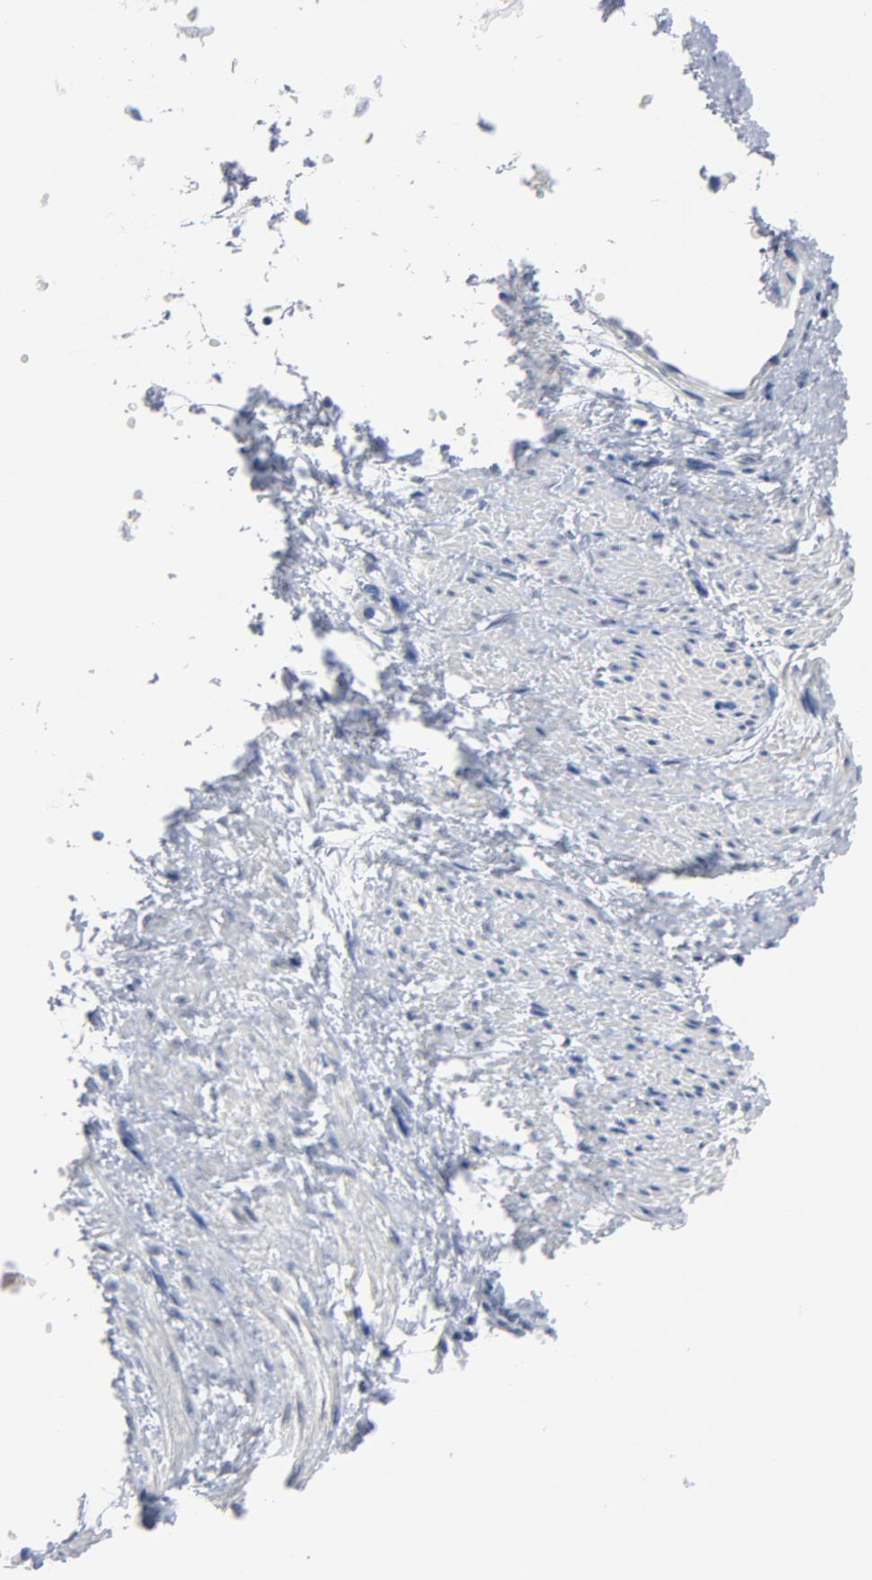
{"staining": {"intensity": "negative", "quantity": "none", "location": "none"}, "tissue": "smooth muscle", "cell_type": "Smooth muscle cells", "image_type": "normal", "snomed": [{"axis": "morphology", "description": "Normal tissue, NOS"}, {"axis": "topography", "description": "Smooth muscle"}, {"axis": "topography", "description": "Uterus"}], "caption": "The immunohistochemistry histopathology image has no significant positivity in smooth muscle cells of smooth muscle.", "gene": "CDC20", "patient": {"sex": "female", "age": 39}}